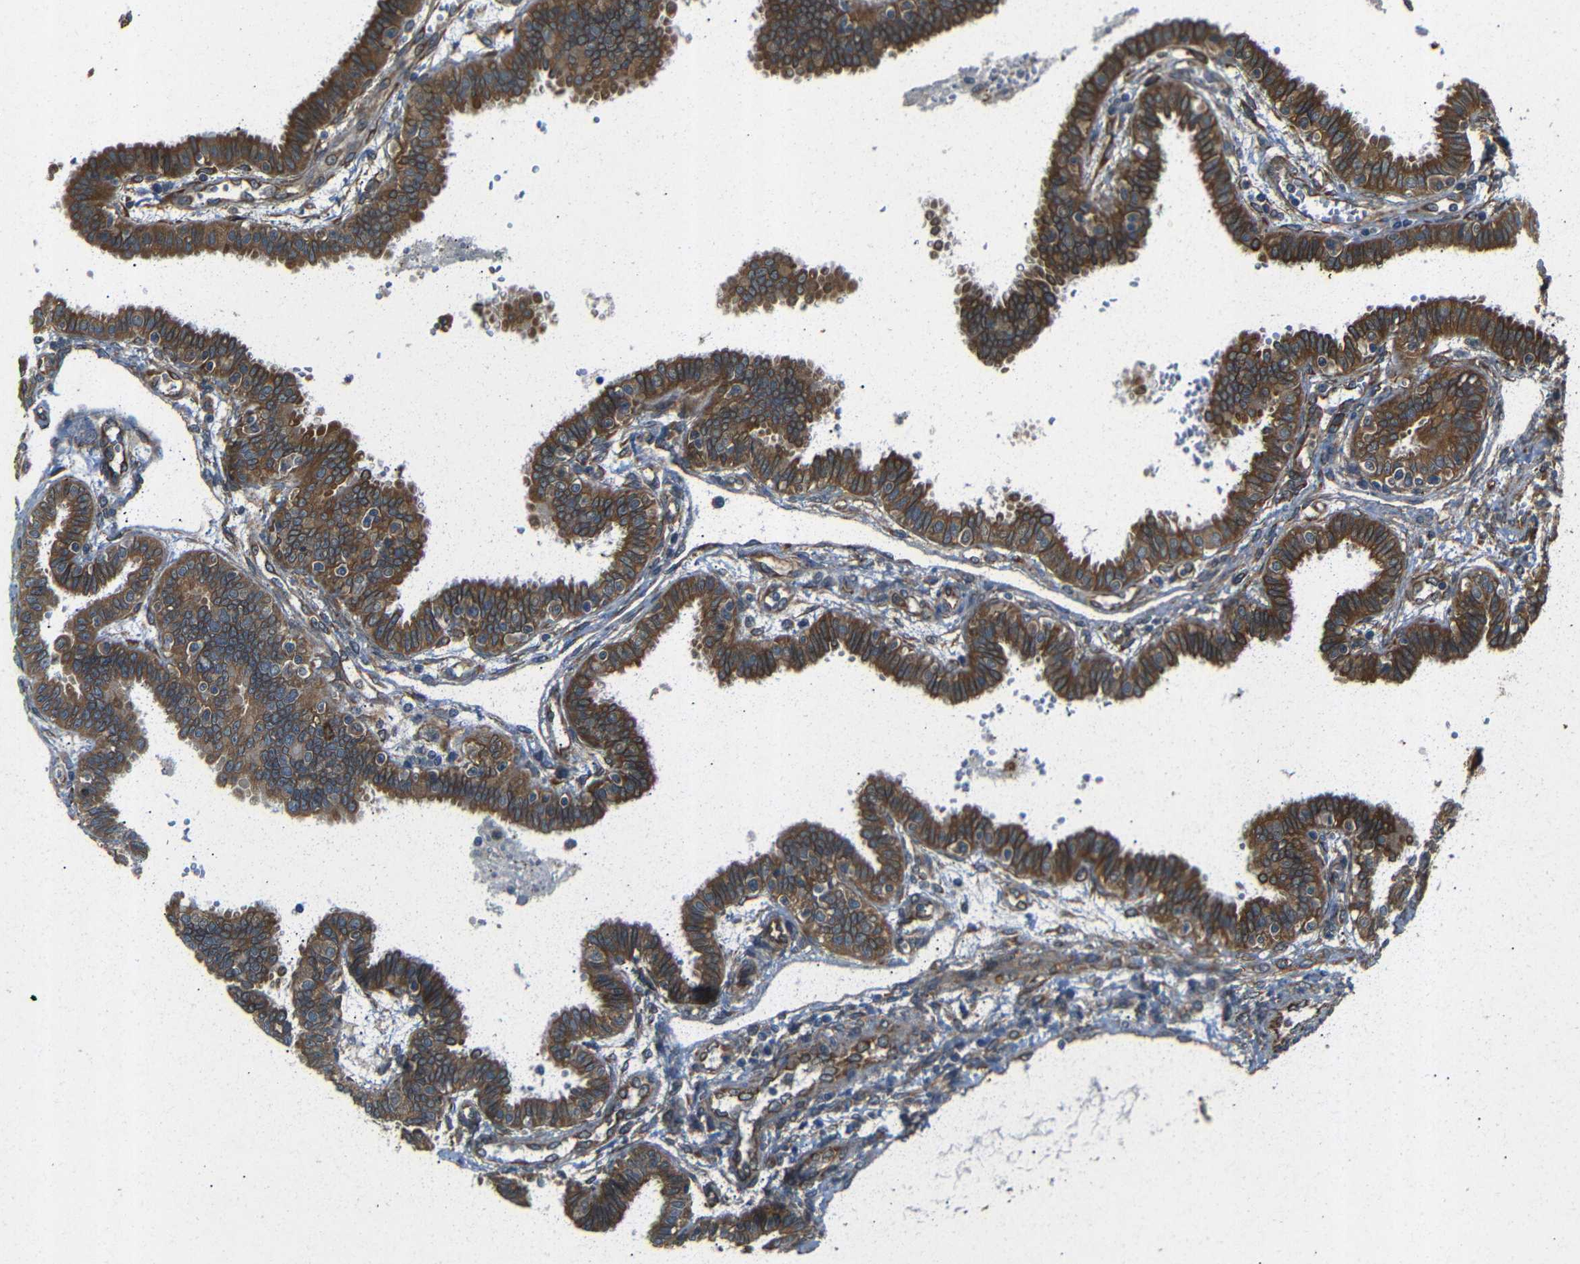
{"staining": {"intensity": "moderate", "quantity": ">75%", "location": "cytoplasmic/membranous"}, "tissue": "fallopian tube", "cell_type": "Glandular cells", "image_type": "normal", "snomed": [{"axis": "morphology", "description": "Normal tissue, NOS"}, {"axis": "topography", "description": "Fallopian tube"}], "caption": "A medium amount of moderate cytoplasmic/membranous expression is appreciated in approximately >75% of glandular cells in benign fallopian tube. The protein of interest is shown in brown color, while the nuclei are stained blue.", "gene": "TRPC1", "patient": {"sex": "female", "age": 32}}